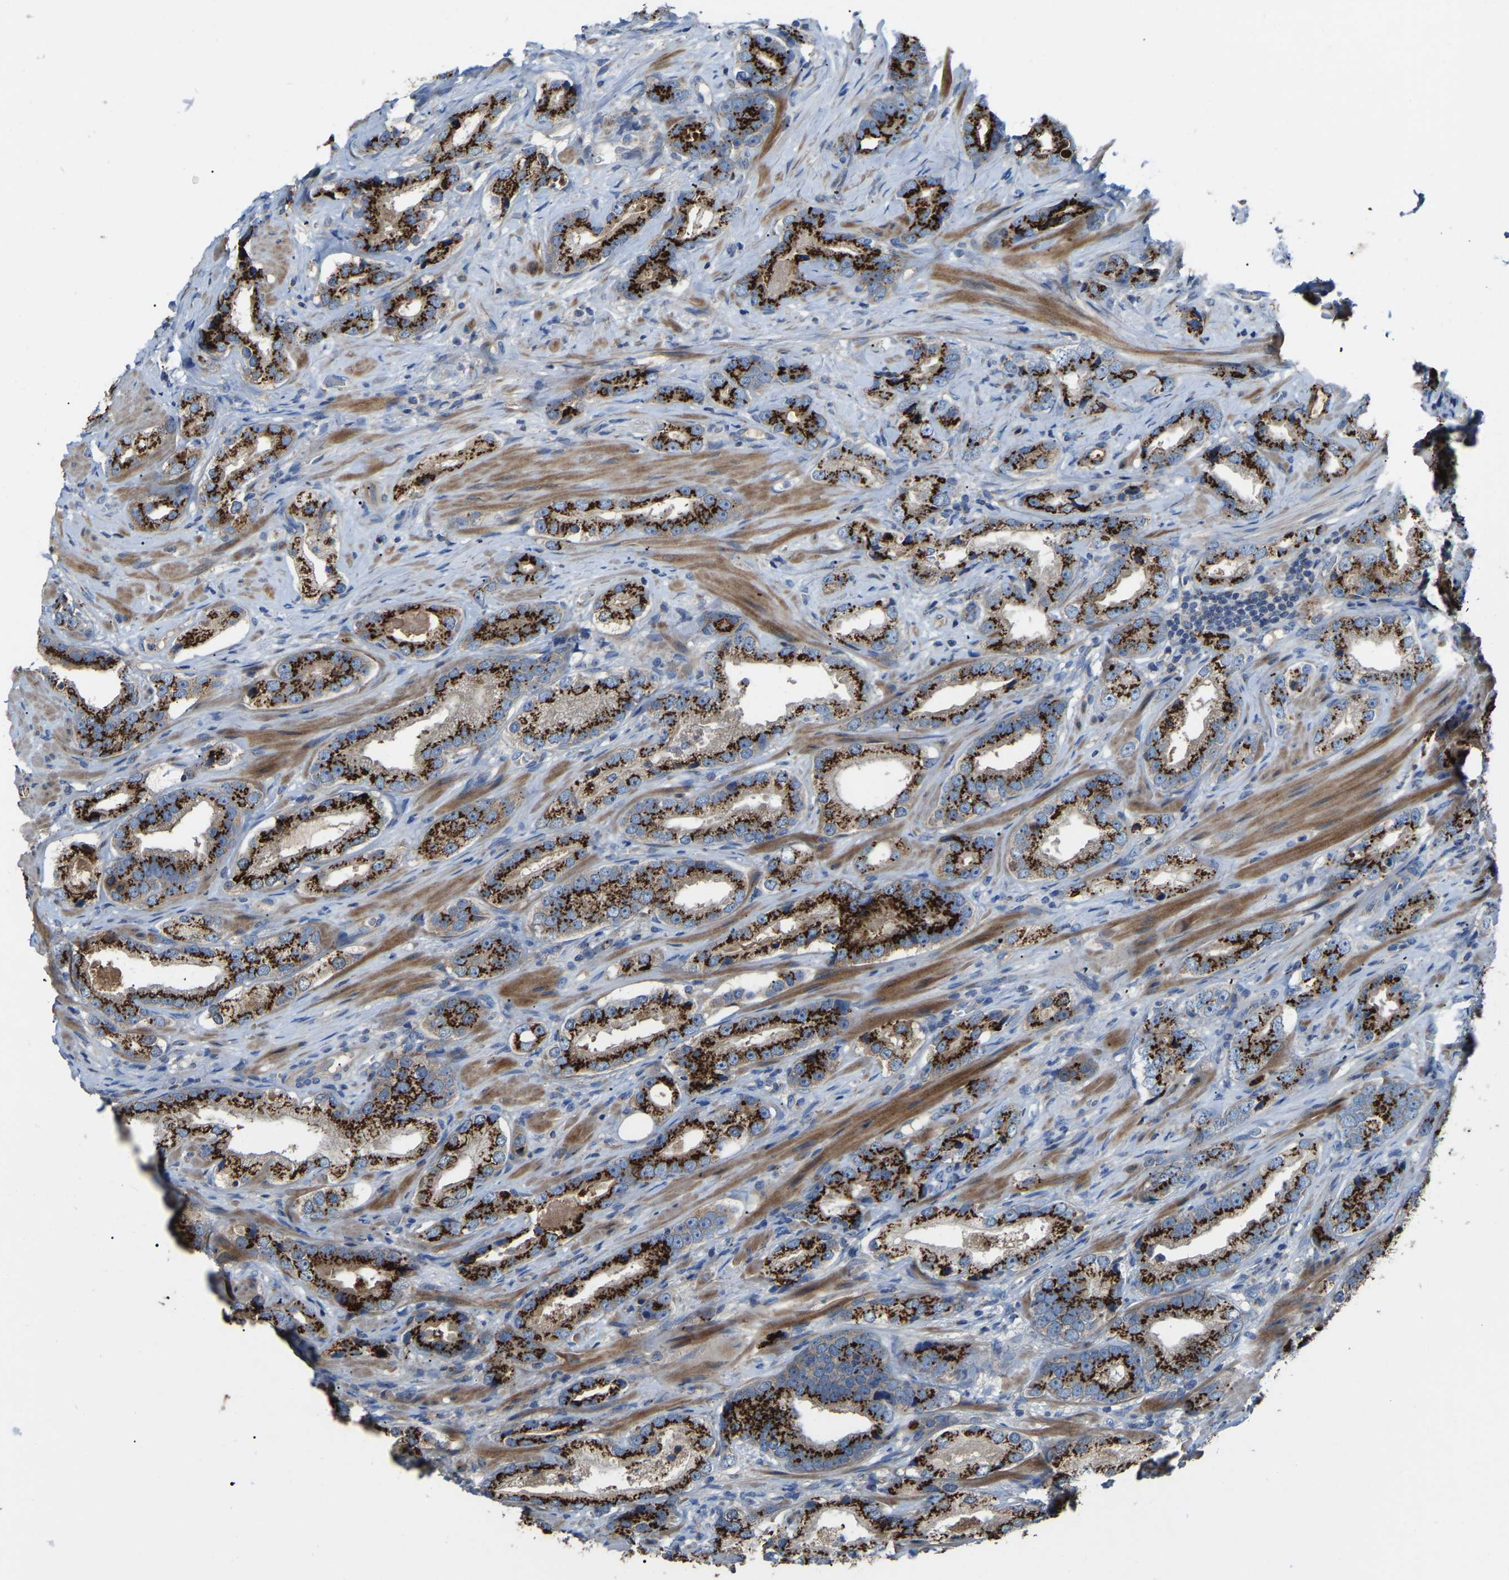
{"staining": {"intensity": "strong", "quantity": ">75%", "location": "cytoplasmic/membranous"}, "tissue": "prostate cancer", "cell_type": "Tumor cells", "image_type": "cancer", "snomed": [{"axis": "morphology", "description": "Adenocarcinoma, High grade"}, {"axis": "topography", "description": "Prostate"}], "caption": "Immunohistochemistry (DAB) staining of human prostate cancer shows strong cytoplasmic/membranous protein expression in approximately >75% of tumor cells. (IHC, brightfield microscopy, high magnification).", "gene": "CANT1", "patient": {"sex": "male", "age": 63}}